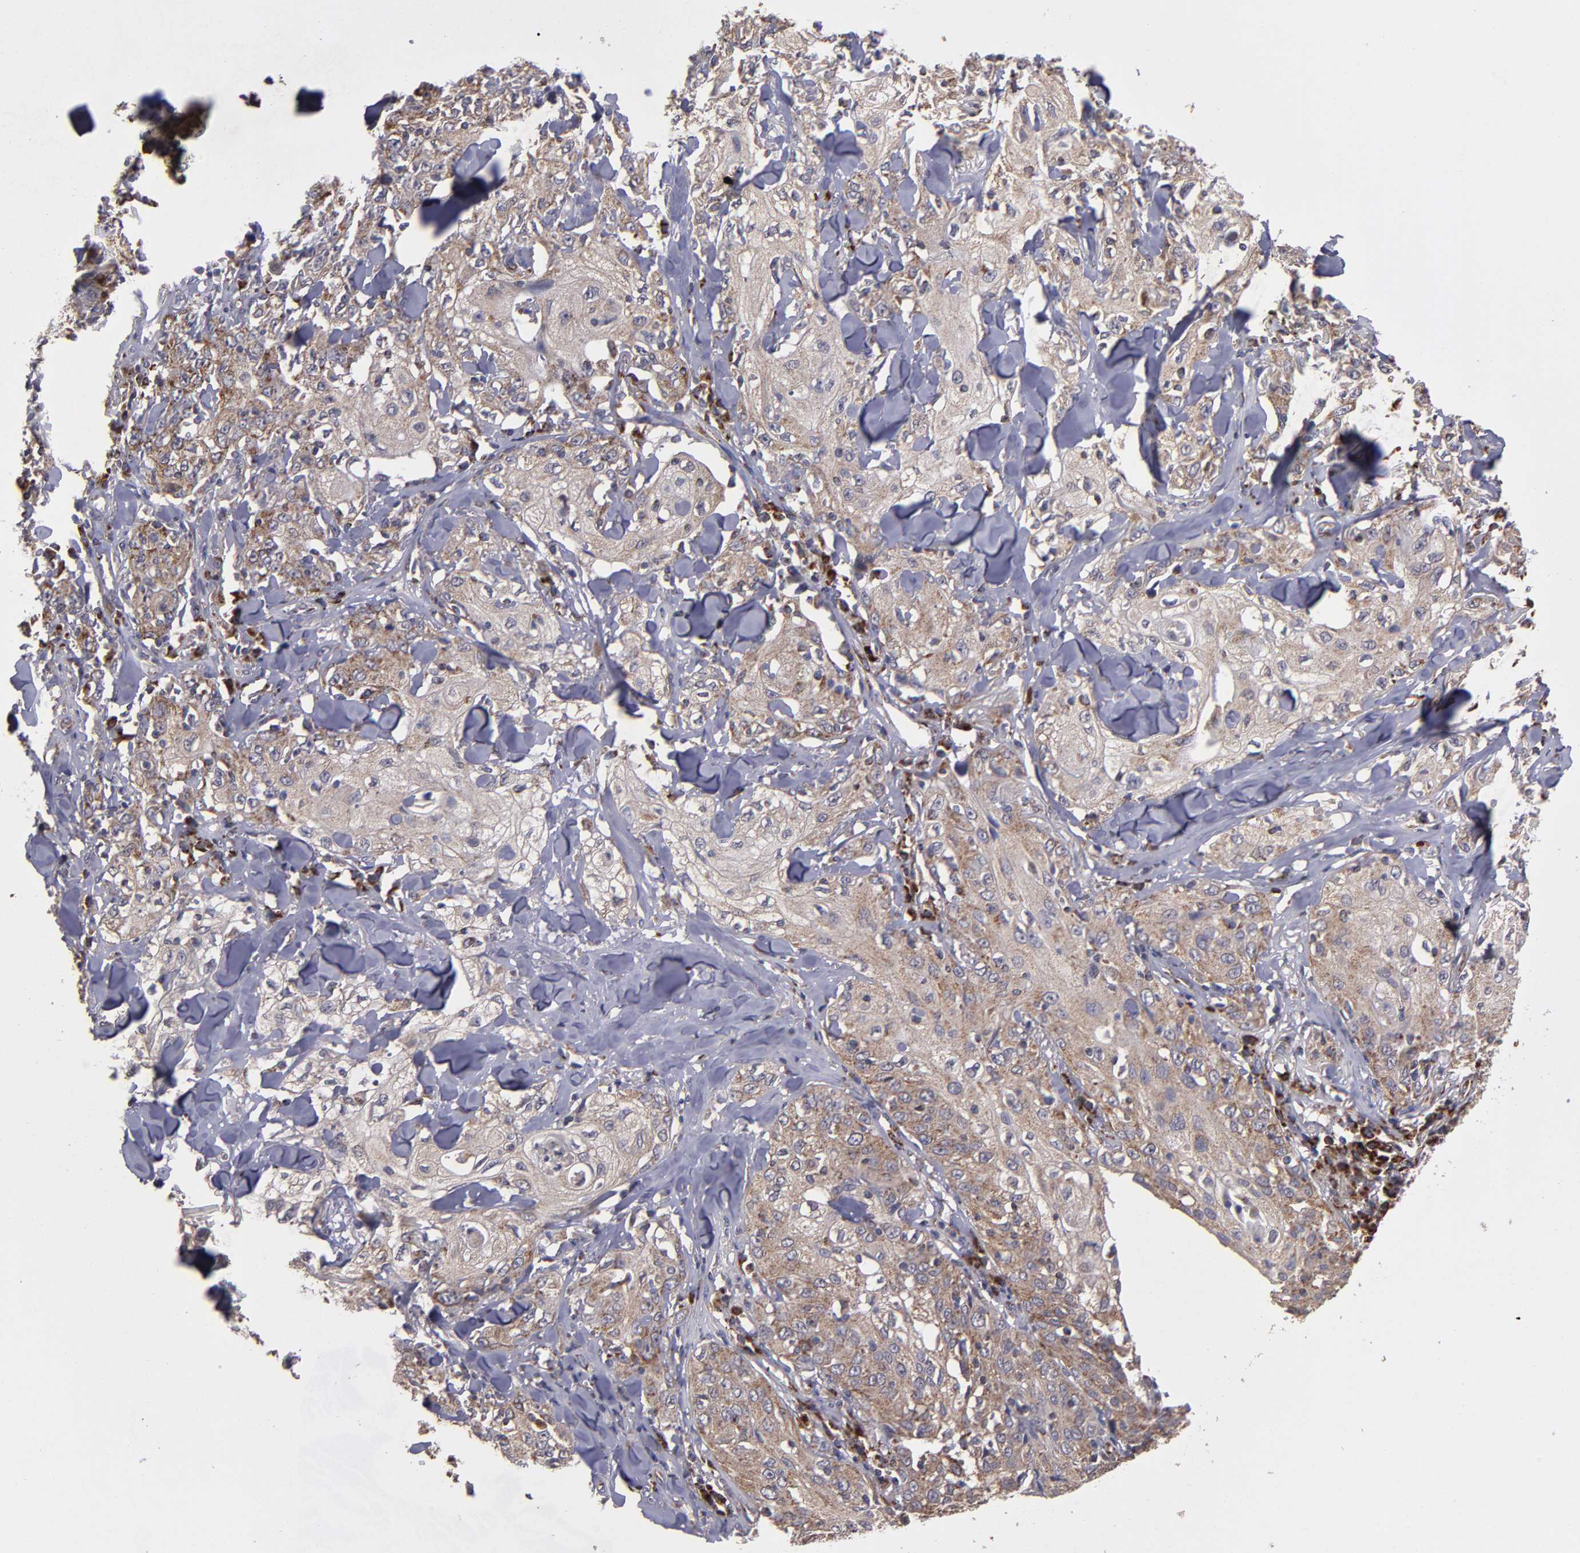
{"staining": {"intensity": "weak", "quantity": "25%-75%", "location": "cytoplasmic/membranous"}, "tissue": "skin cancer", "cell_type": "Tumor cells", "image_type": "cancer", "snomed": [{"axis": "morphology", "description": "Squamous cell carcinoma, NOS"}, {"axis": "topography", "description": "Skin"}], "caption": "High-power microscopy captured an IHC histopathology image of skin squamous cell carcinoma, revealing weak cytoplasmic/membranous expression in about 25%-75% of tumor cells.", "gene": "TIMM9", "patient": {"sex": "male", "age": 65}}